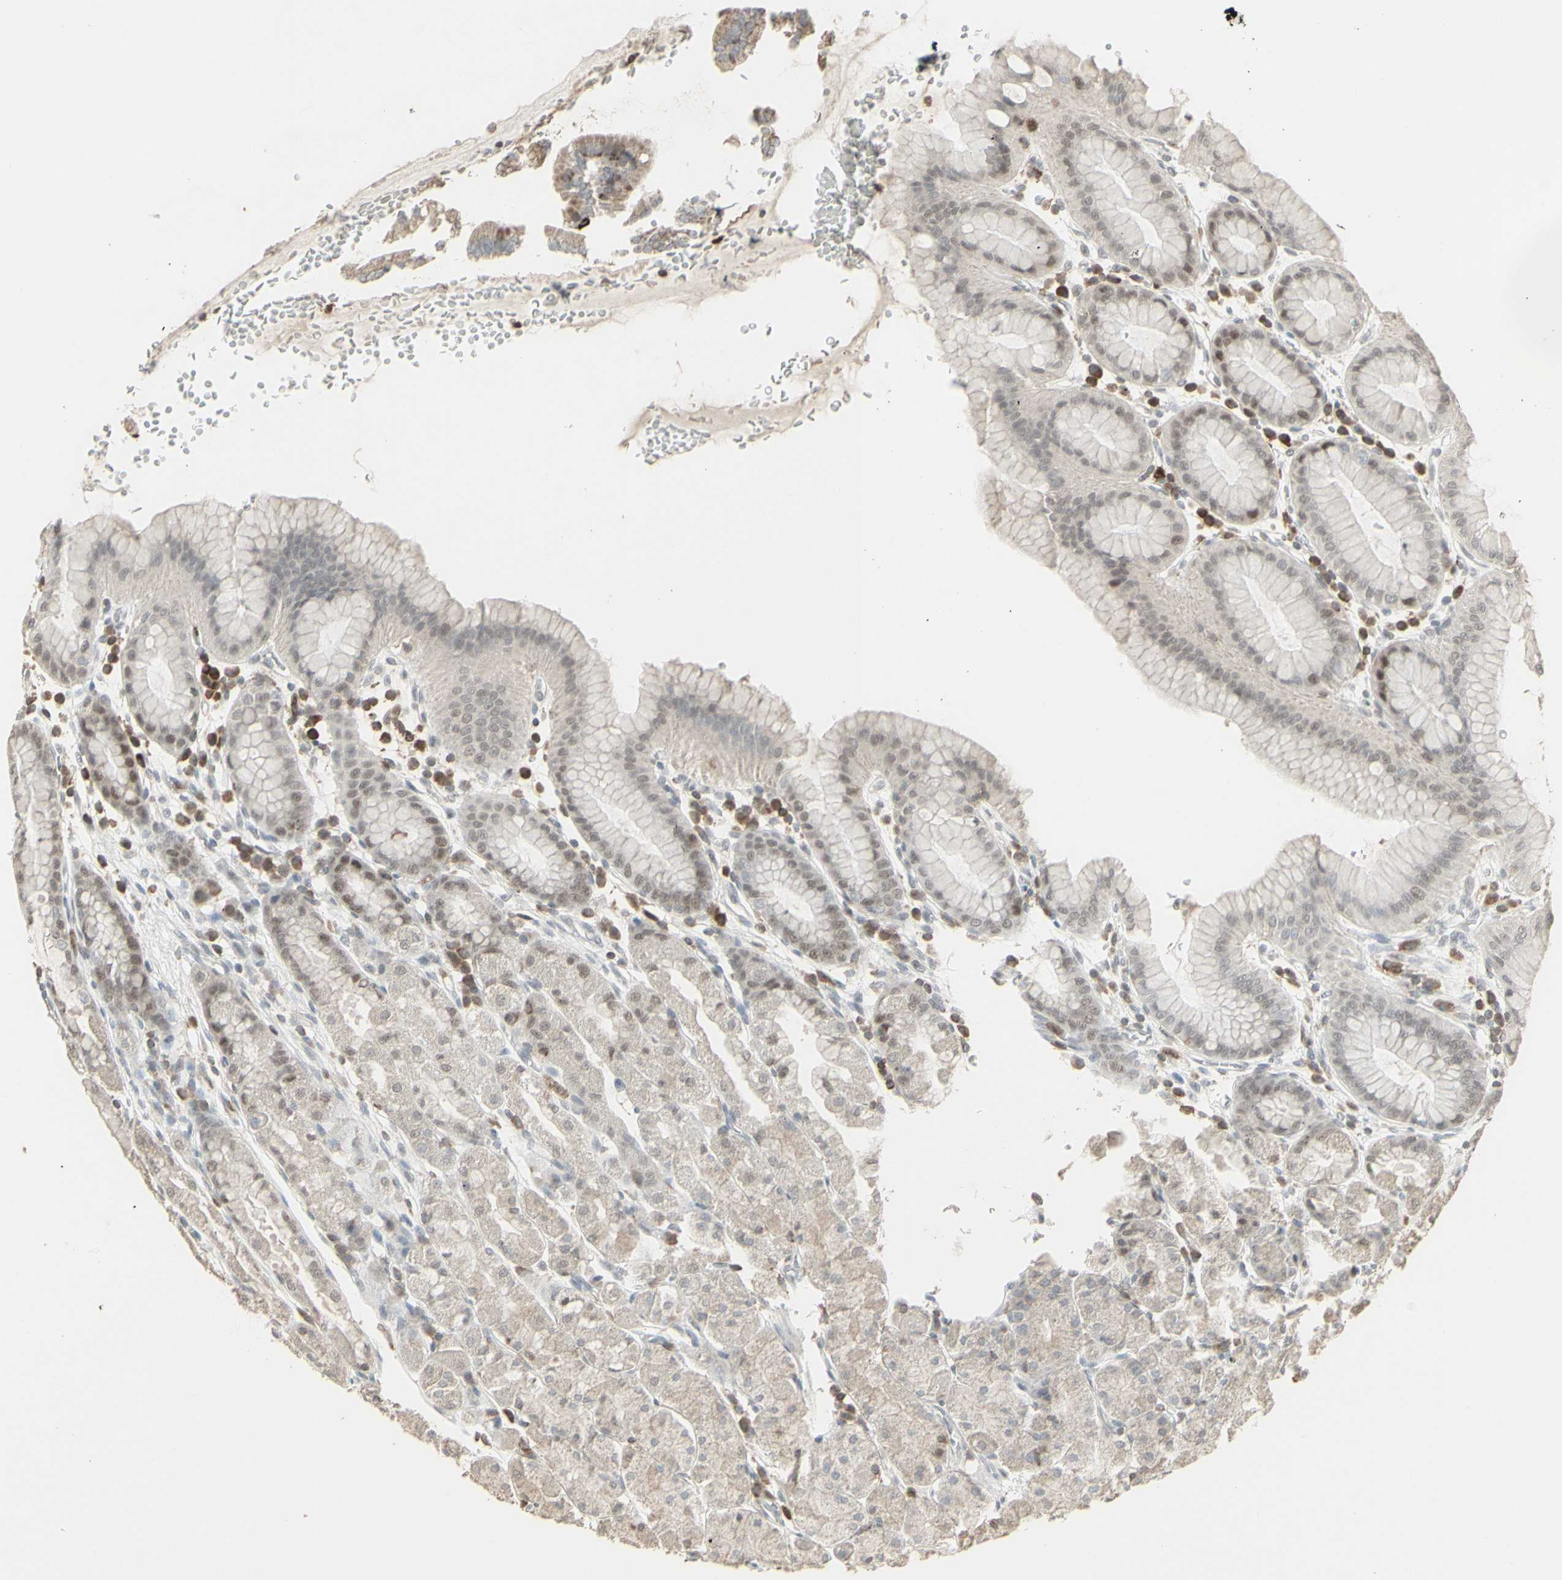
{"staining": {"intensity": "moderate", "quantity": "25%-75%", "location": "cytoplasmic/membranous,nuclear"}, "tissue": "stomach", "cell_type": "Glandular cells", "image_type": "normal", "snomed": [{"axis": "morphology", "description": "Normal tissue, NOS"}, {"axis": "topography", "description": "Stomach, upper"}], "caption": "Glandular cells reveal medium levels of moderate cytoplasmic/membranous,nuclear positivity in approximately 25%-75% of cells in unremarkable human stomach. The staining was performed using DAB, with brown indicating positive protein expression. Nuclei are stained blue with hematoxylin.", "gene": "SAMSN1", "patient": {"sex": "male", "age": 68}}